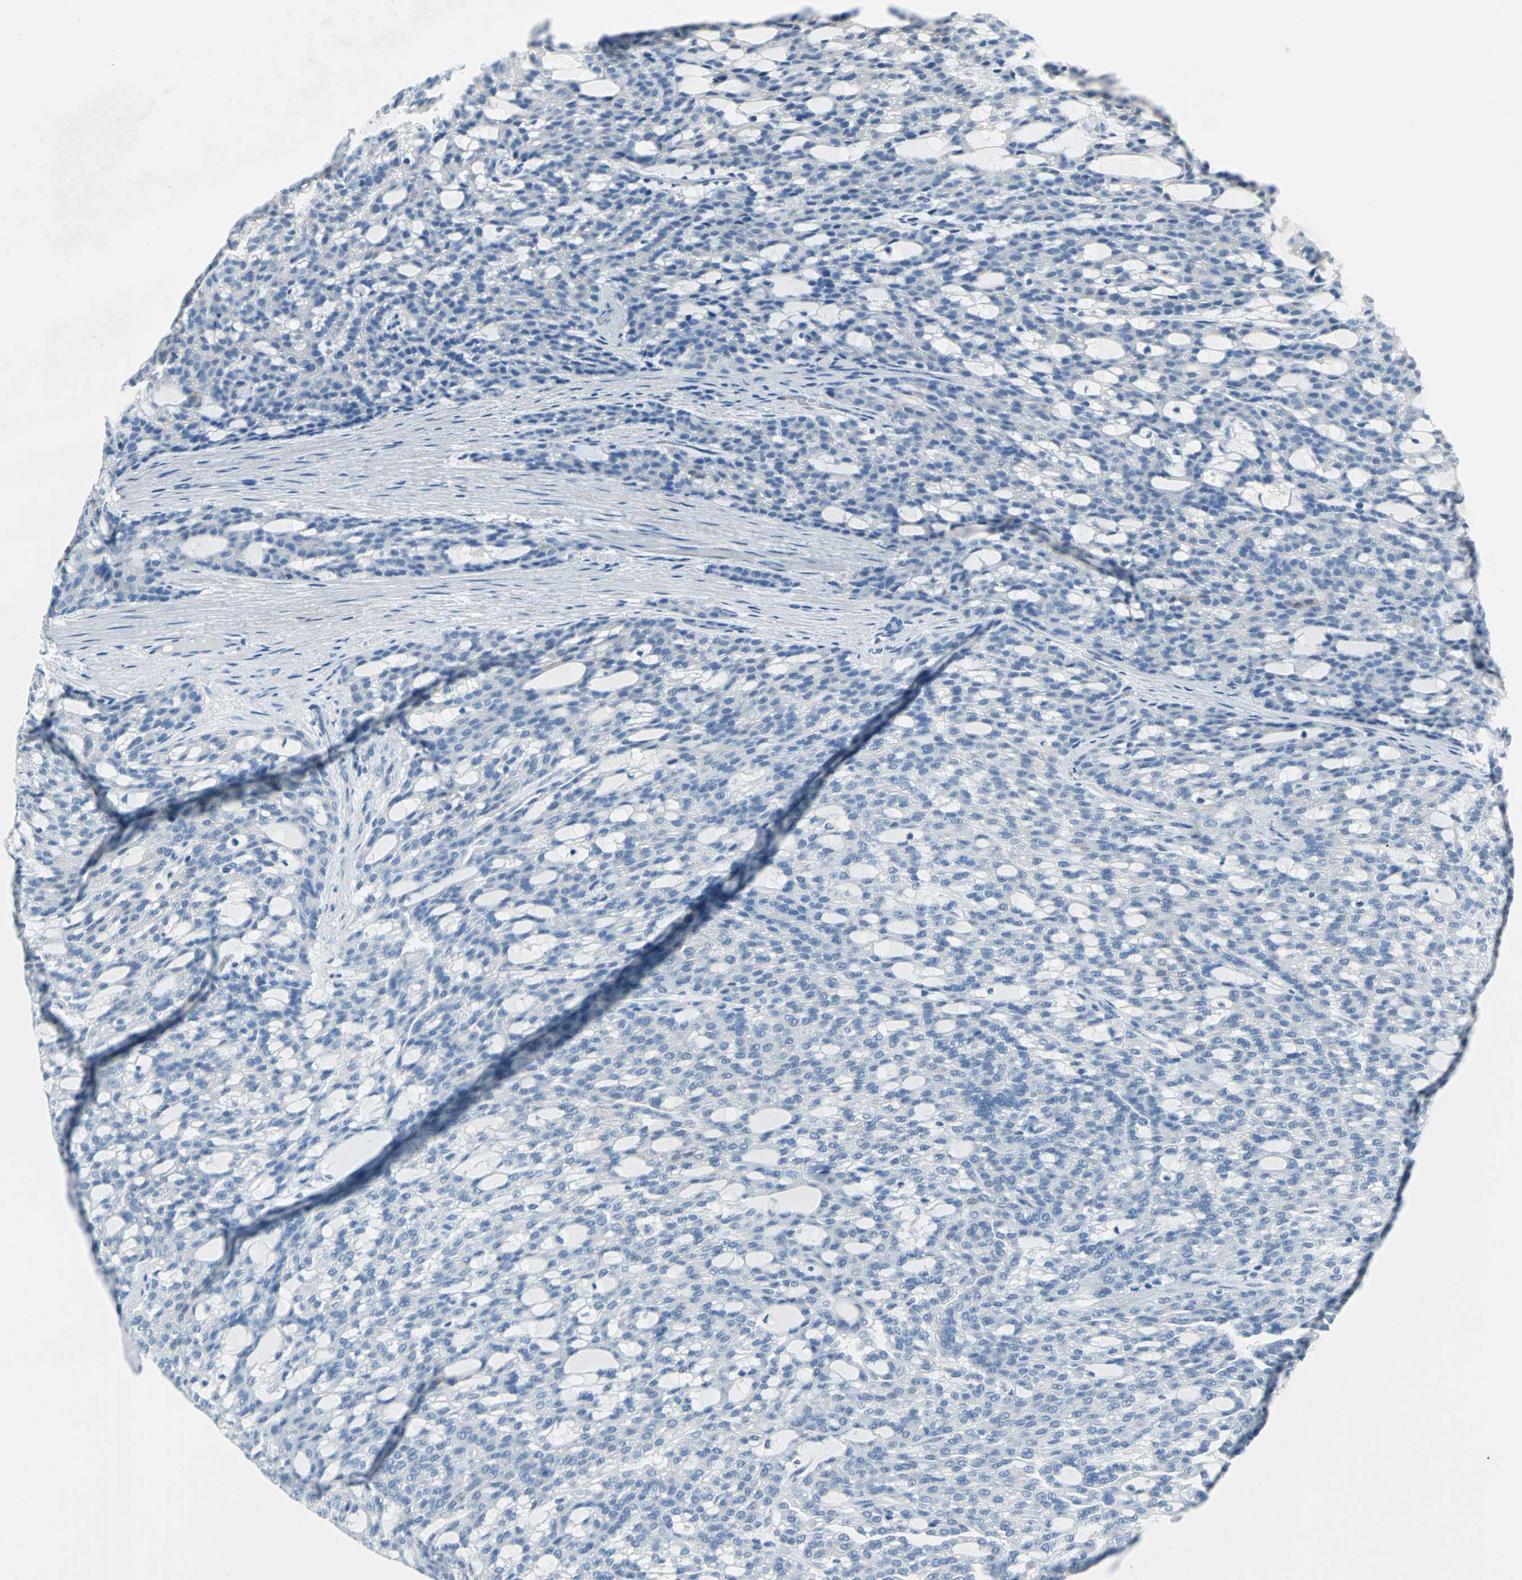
{"staining": {"intensity": "negative", "quantity": "none", "location": "none"}, "tissue": "renal cancer", "cell_type": "Tumor cells", "image_type": "cancer", "snomed": [{"axis": "morphology", "description": "Adenocarcinoma, NOS"}, {"axis": "topography", "description": "Kidney"}], "caption": "Immunohistochemistry (IHC) micrograph of renal cancer stained for a protein (brown), which exhibits no staining in tumor cells. (DAB (3,3'-diaminobenzidine) IHC visualized using brightfield microscopy, high magnification).", "gene": "SFN", "patient": {"sex": "male", "age": 63}}